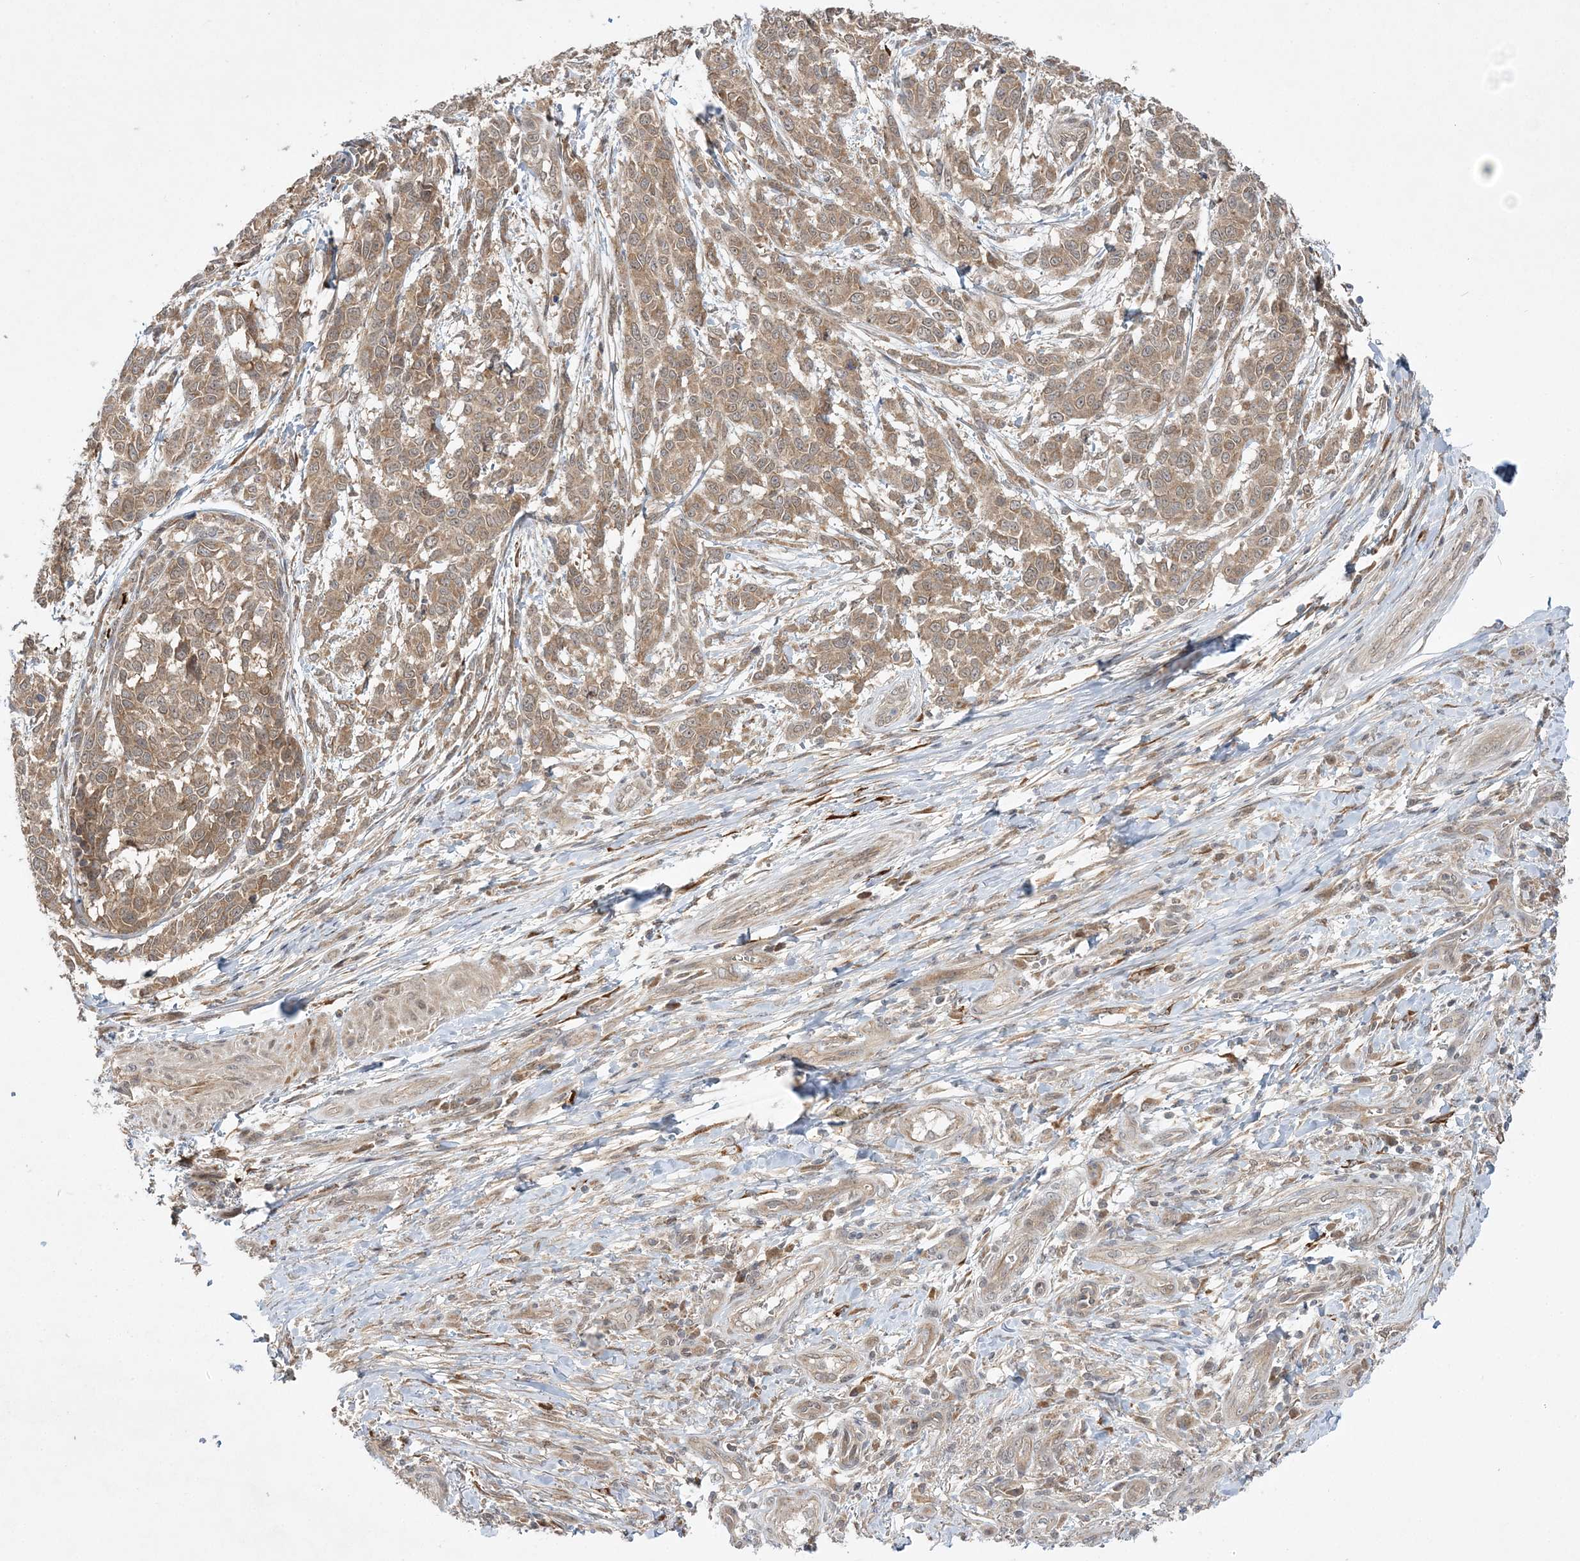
{"staining": {"intensity": "moderate", "quantity": ">75%", "location": "cytoplasmic/membranous"}, "tissue": "melanoma", "cell_type": "Tumor cells", "image_type": "cancer", "snomed": [{"axis": "morphology", "description": "Malignant melanoma, NOS"}, {"axis": "topography", "description": "Skin"}], "caption": "Human malignant melanoma stained for a protein (brown) reveals moderate cytoplasmic/membranous positive expression in approximately >75% of tumor cells.", "gene": "MMADHC", "patient": {"sex": "male", "age": 49}}